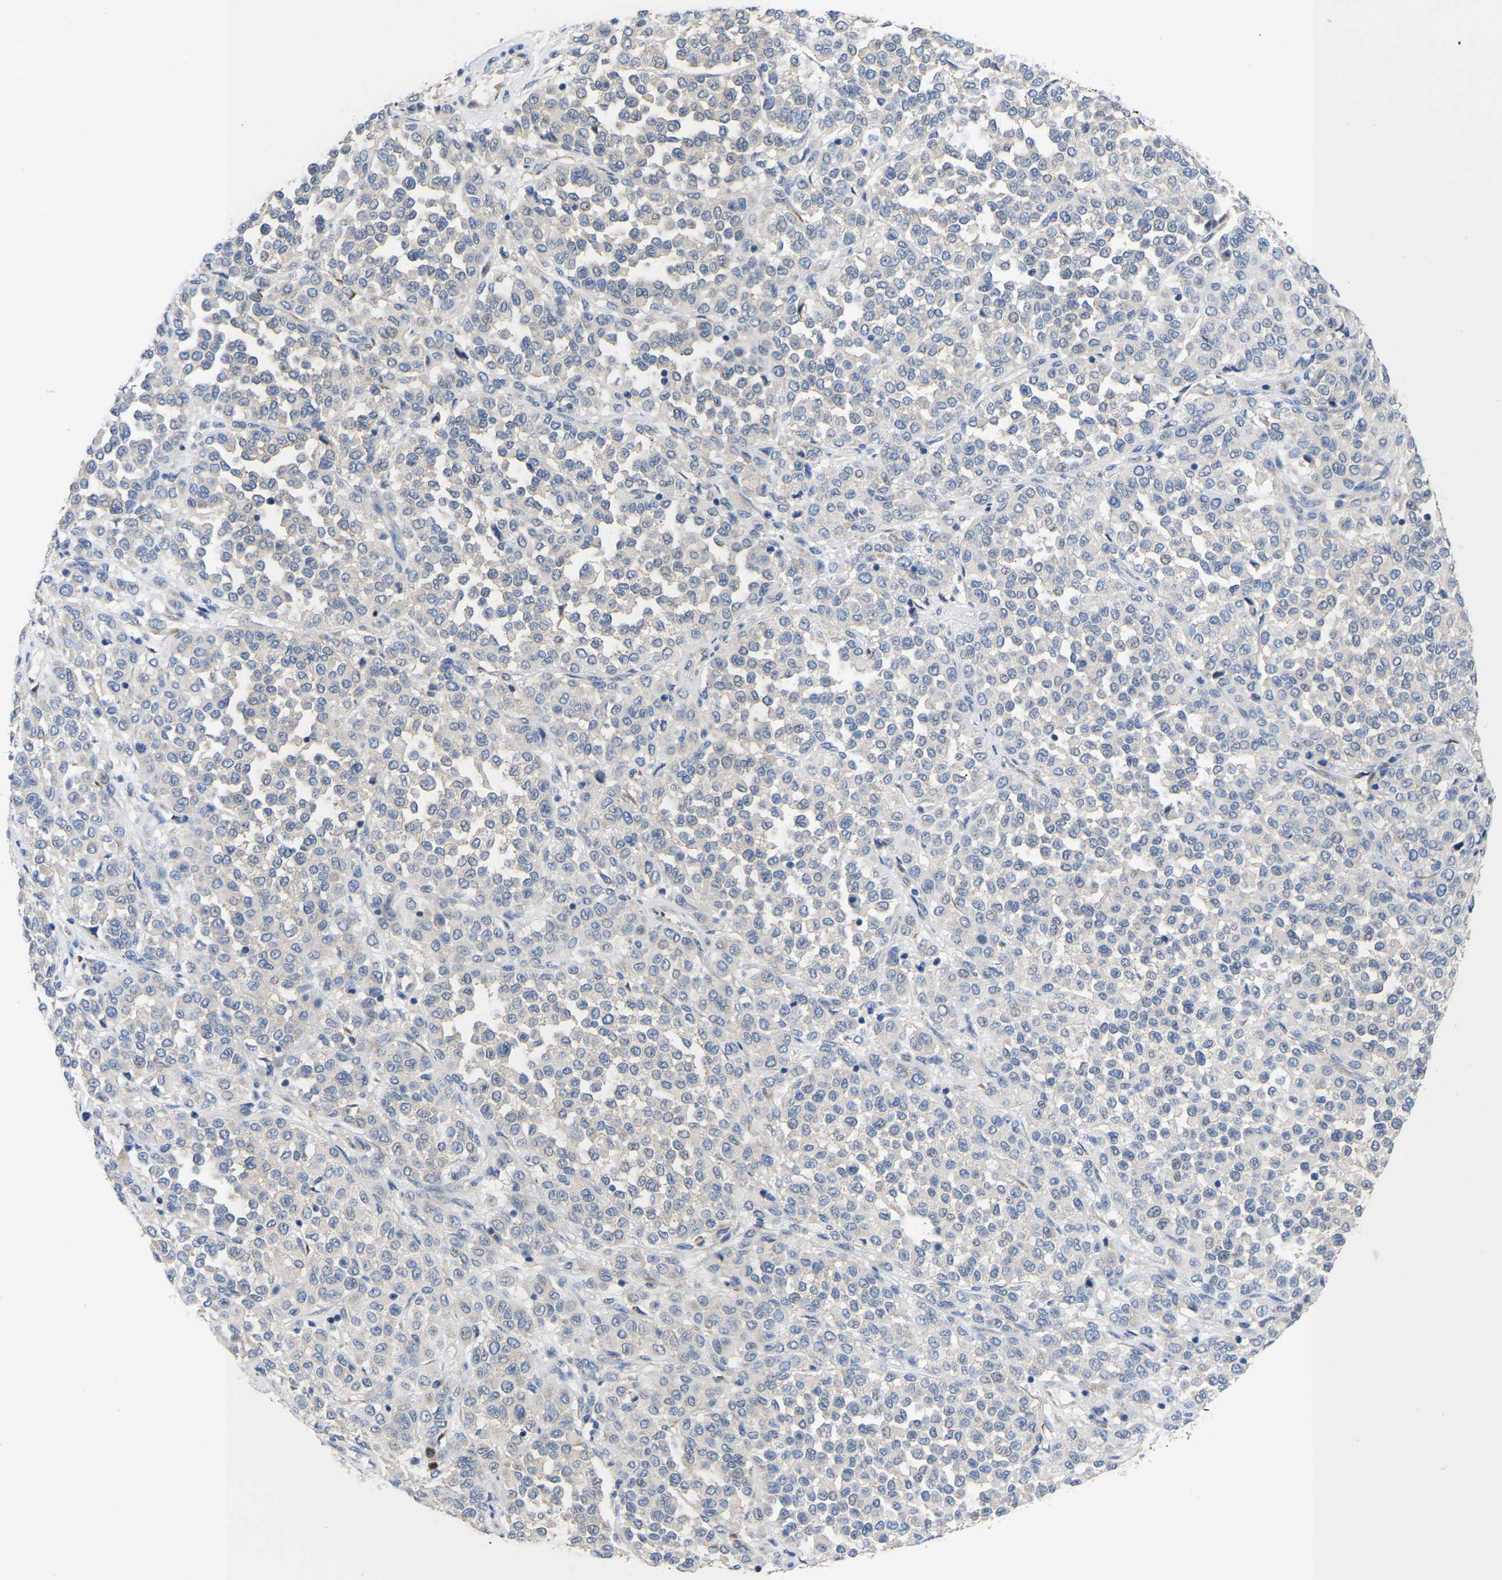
{"staining": {"intensity": "weak", "quantity": "<25%", "location": "nuclear"}, "tissue": "melanoma", "cell_type": "Tumor cells", "image_type": "cancer", "snomed": [{"axis": "morphology", "description": "Malignant melanoma, Metastatic site"}, {"axis": "topography", "description": "Pancreas"}], "caption": "IHC image of human melanoma stained for a protein (brown), which exhibits no staining in tumor cells.", "gene": "ABCA10", "patient": {"sex": "female", "age": 30}}